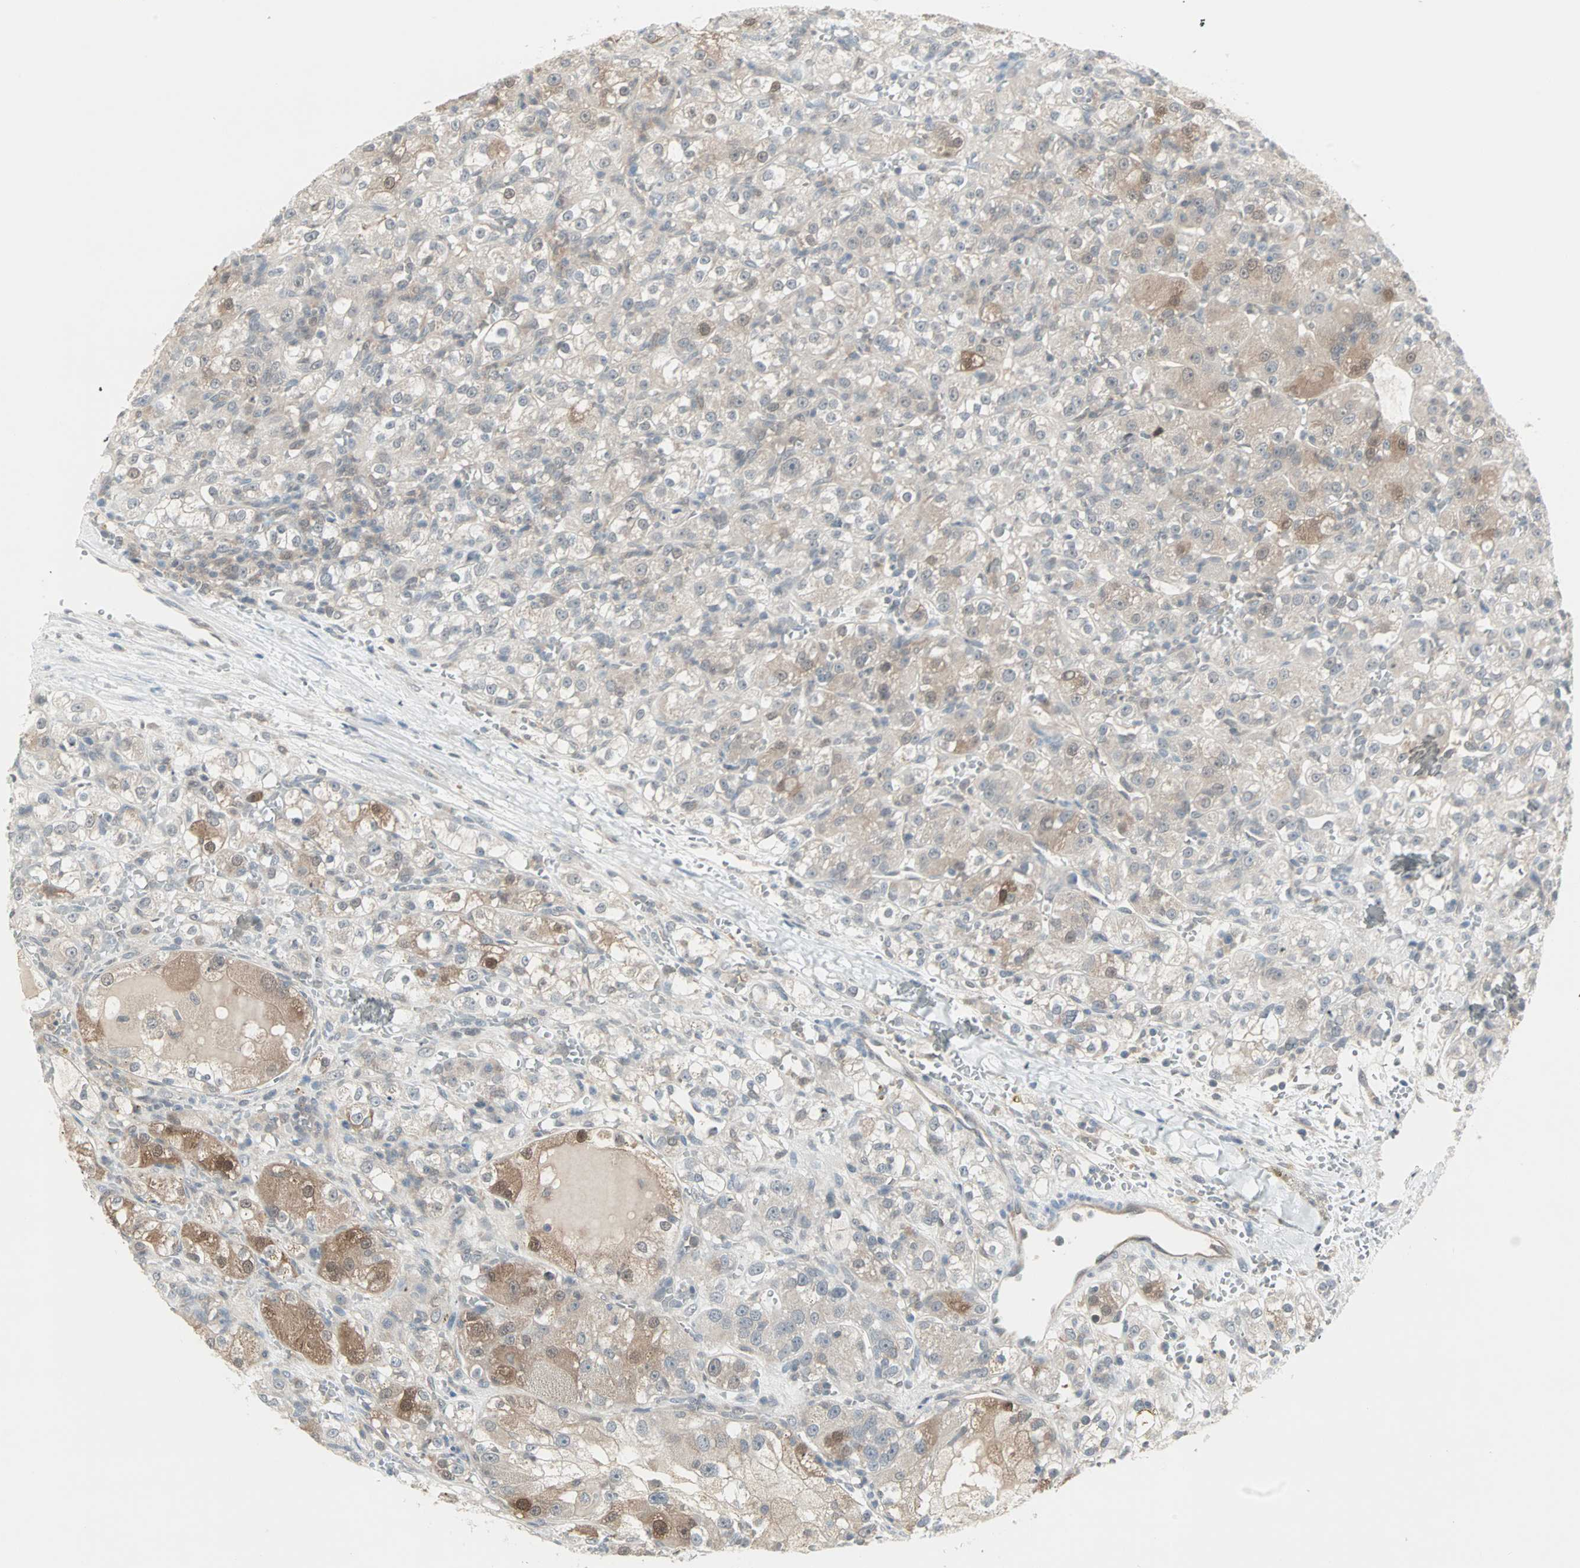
{"staining": {"intensity": "moderate", "quantity": "25%-75%", "location": "cytoplasmic/membranous"}, "tissue": "renal cancer", "cell_type": "Tumor cells", "image_type": "cancer", "snomed": [{"axis": "morphology", "description": "Normal tissue, NOS"}, {"axis": "morphology", "description": "Adenocarcinoma, NOS"}, {"axis": "topography", "description": "Kidney"}], "caption": "A photomicrograph showing moderate cytoplasmic/membranous expression in approximately 25%-75% of tumor cells in renal cancer (adenocarcinoma), as visualized by brown immunohistochemical staining.", "gene": "PTPA", "patient": {"sex": "male", "age": 61}}